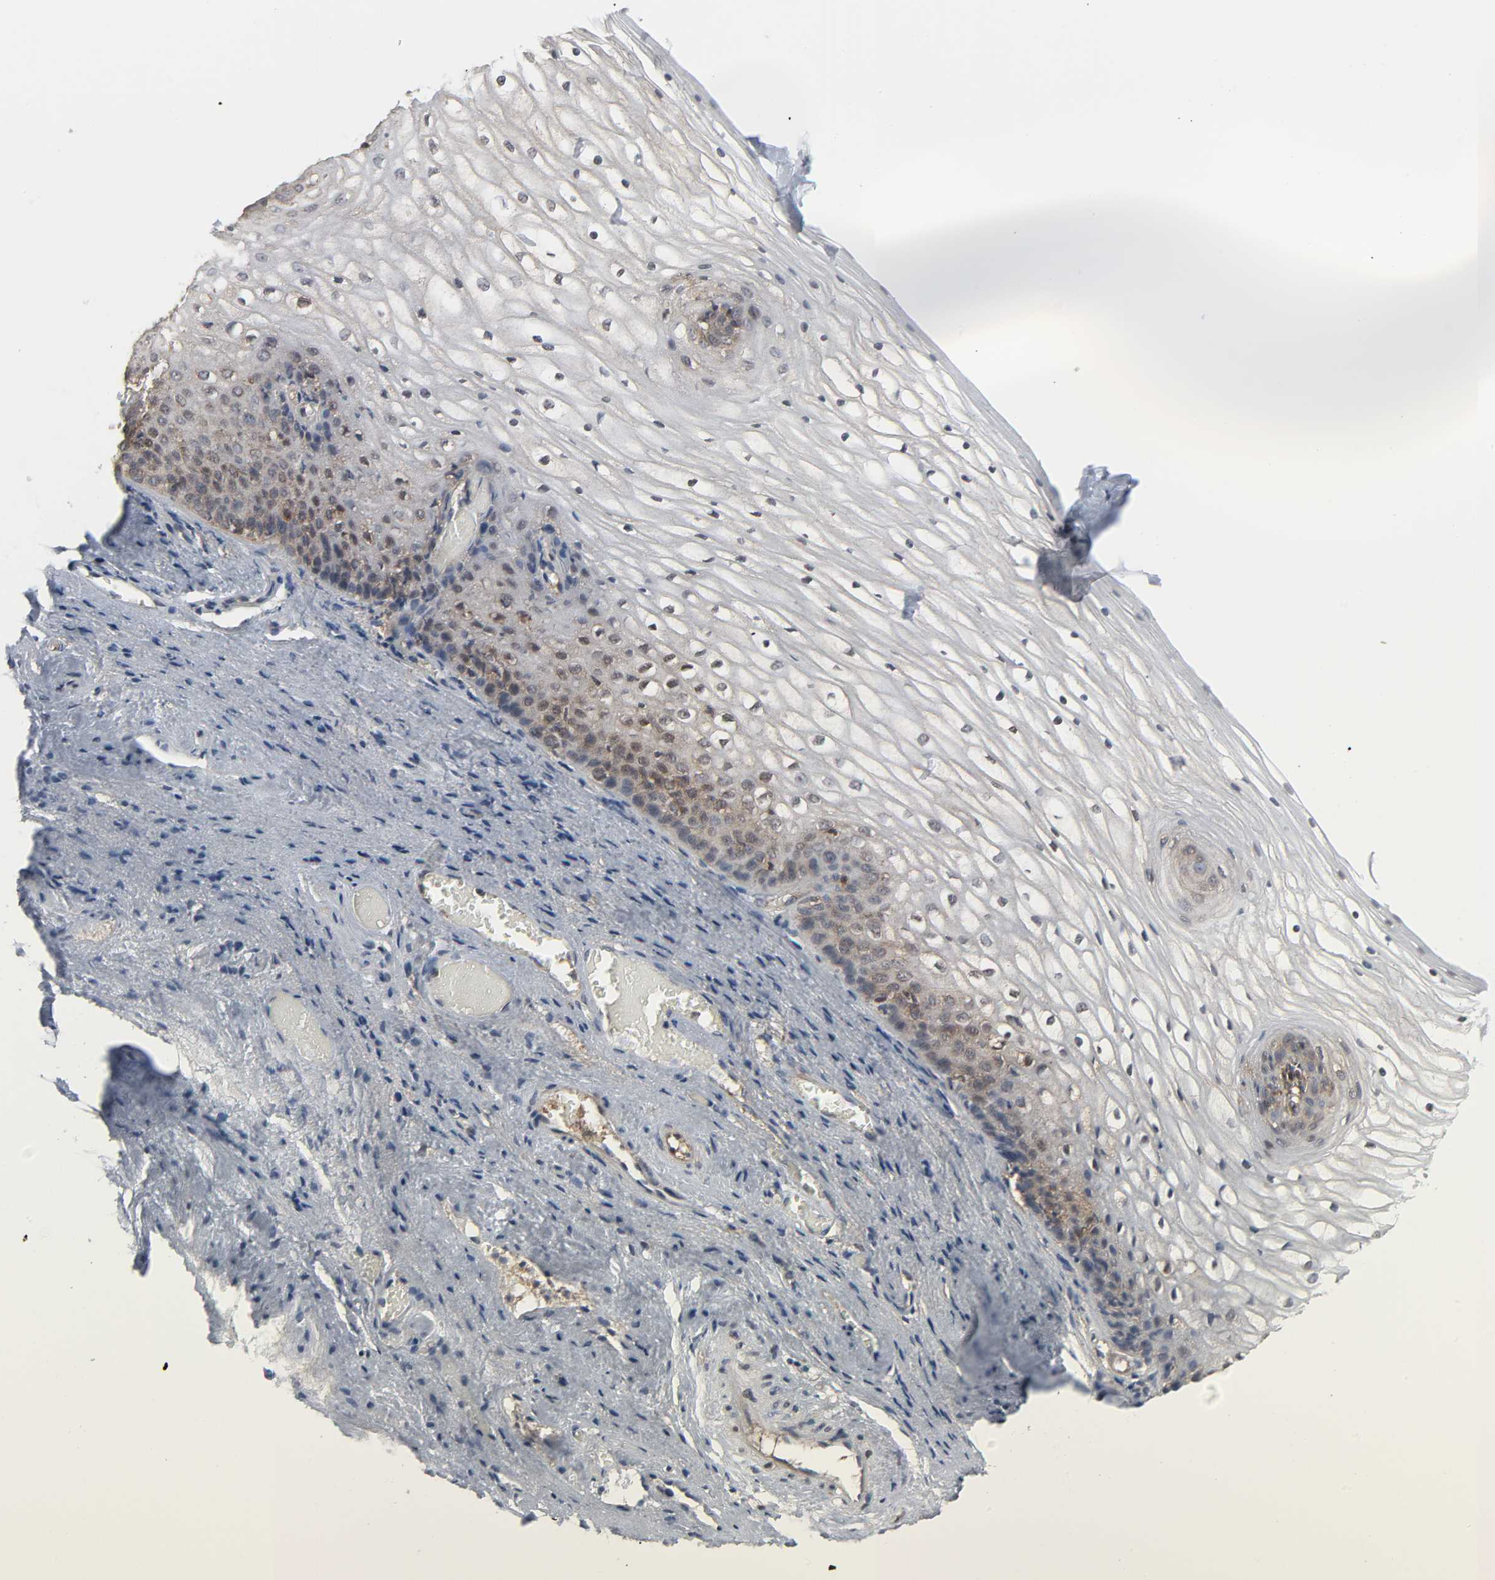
{"staining": {"intensity": "moderate", "quantity": ">75%", "location": "cytoplasmic/membranous"}, "tissue": "vagina", "cell_type": "Squamous epithelial cells", "image_type": "normal", "snomed": [{"axis": "morphology", "description": "Normal tissue, NOS"}, {"axis": "topography", "description": "Vagina"}], "caption": "A brown stain shows moderate cytoplasmic/membranous positivity of a protein in squamous epithelial cells of benign vagina. (DAB (3,3'-diaminobenzidine) IHC, brown staining for protein, blue staining for nuclei).", "gene": "GSK3A", "patient": {"sex": "female", "age": 34}}